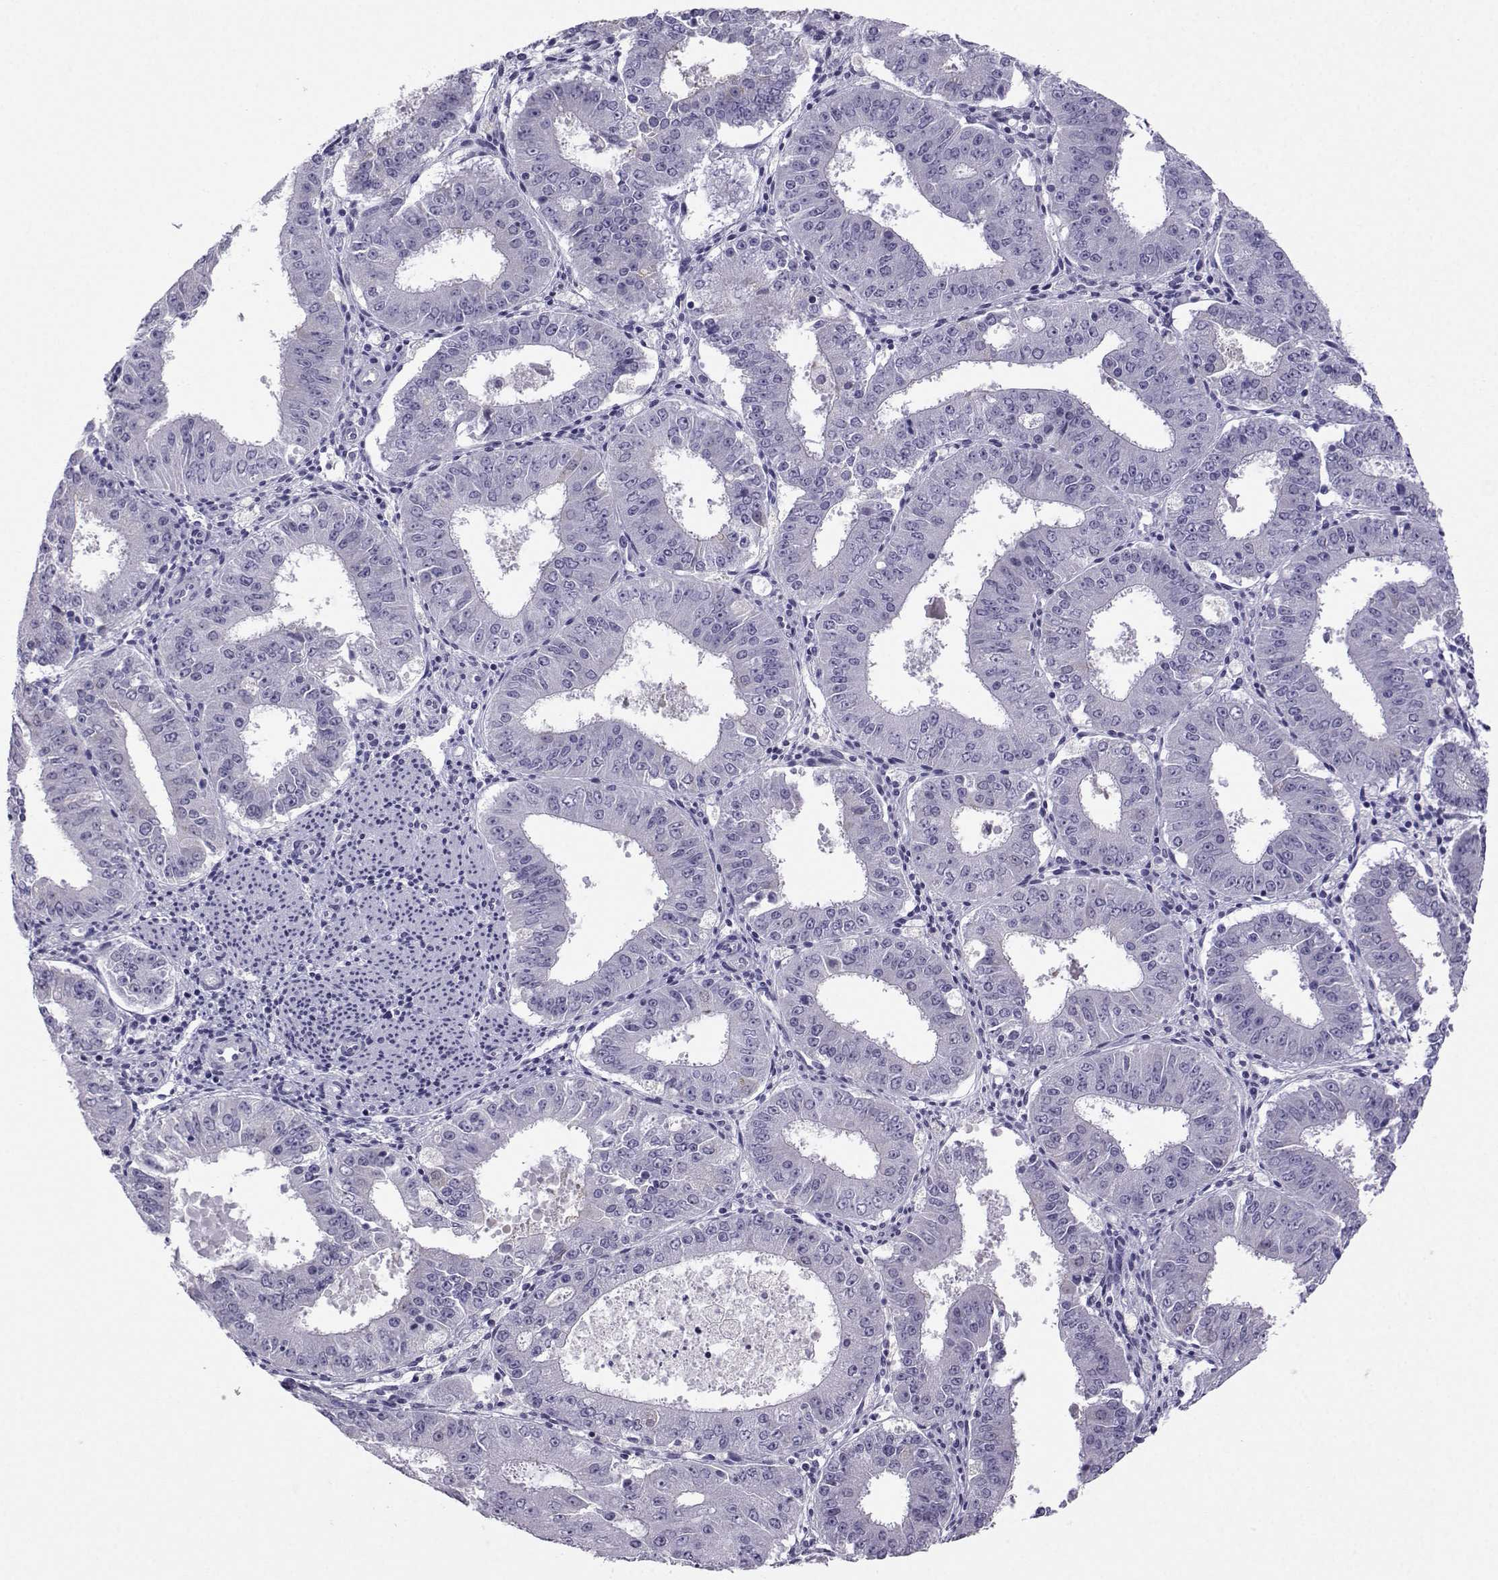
{"staining": {"intensity": "negative", "quantity": "none", "location": "none"}, "tissue": "ovarian cancer", "cell_type": "Tumor cells", "image_type": "cancer", "snomed": [{"axis": "morphology", "description": "Carcinoma, endometroid"}, {"axis": "topography", "description": "Ovary"}], "caption": "Histopathology image shows no protein positivity in tumor cells of ovarian cancer (endometroid carcinoma) tissue.", "gene": "ARMC2", "patient": {"sex": "female", "age": 42}}